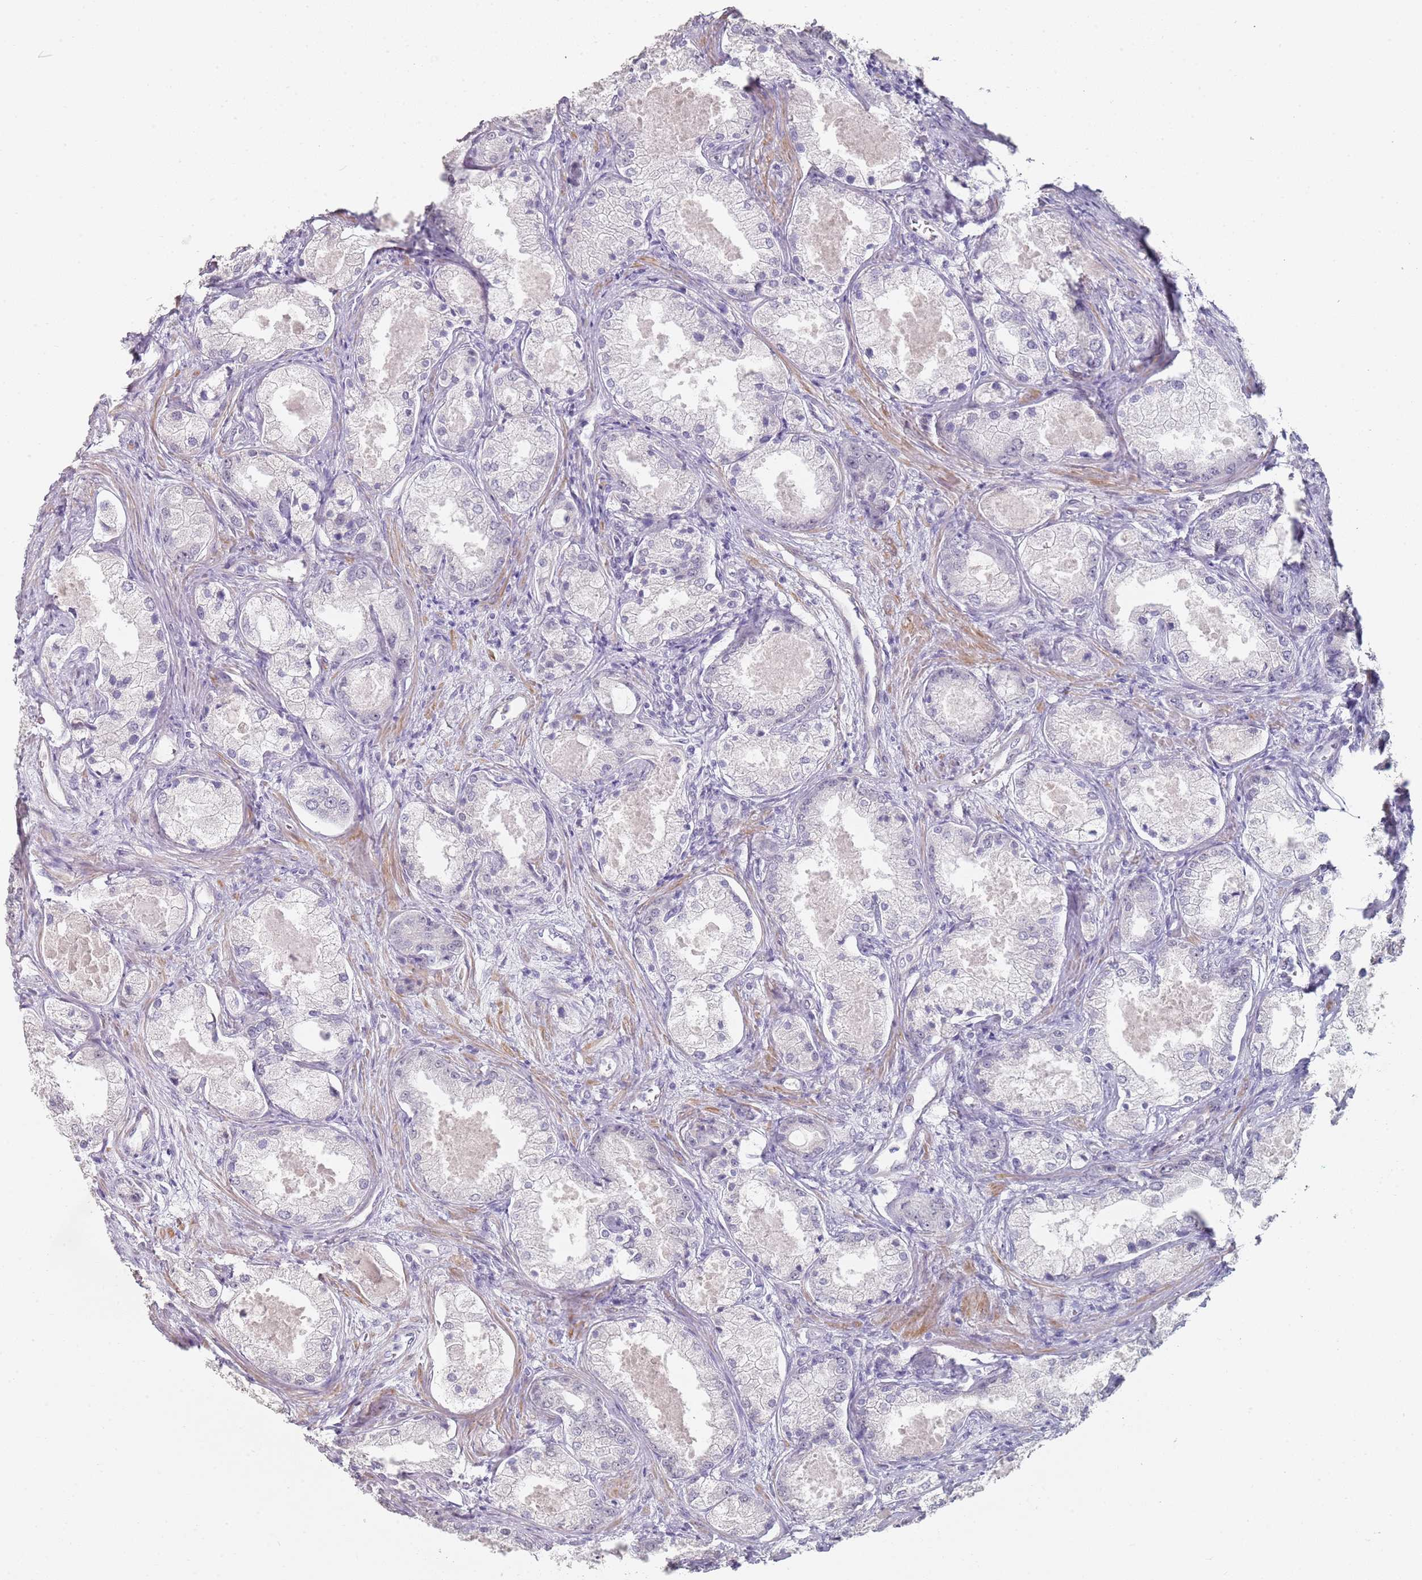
{"staining": {"intensity": "negative", "quantity": "none", "location": "none"}, "tissue": "prostate cancer", "cell_type": "Tumor cells", "image_type": "cancer", "snomed": [{"axis": "morphology", "description": "Adenocarcinoma, Low grade"}, {"axis": "topography", "description": "Prostate"}], "caption": "Protein analysis of prostate low-grade adenocarcinoma reveals no significant expression in tumor cells.", "gene": "DNAH11", "patient": {"sex": "male", "age": 68}}